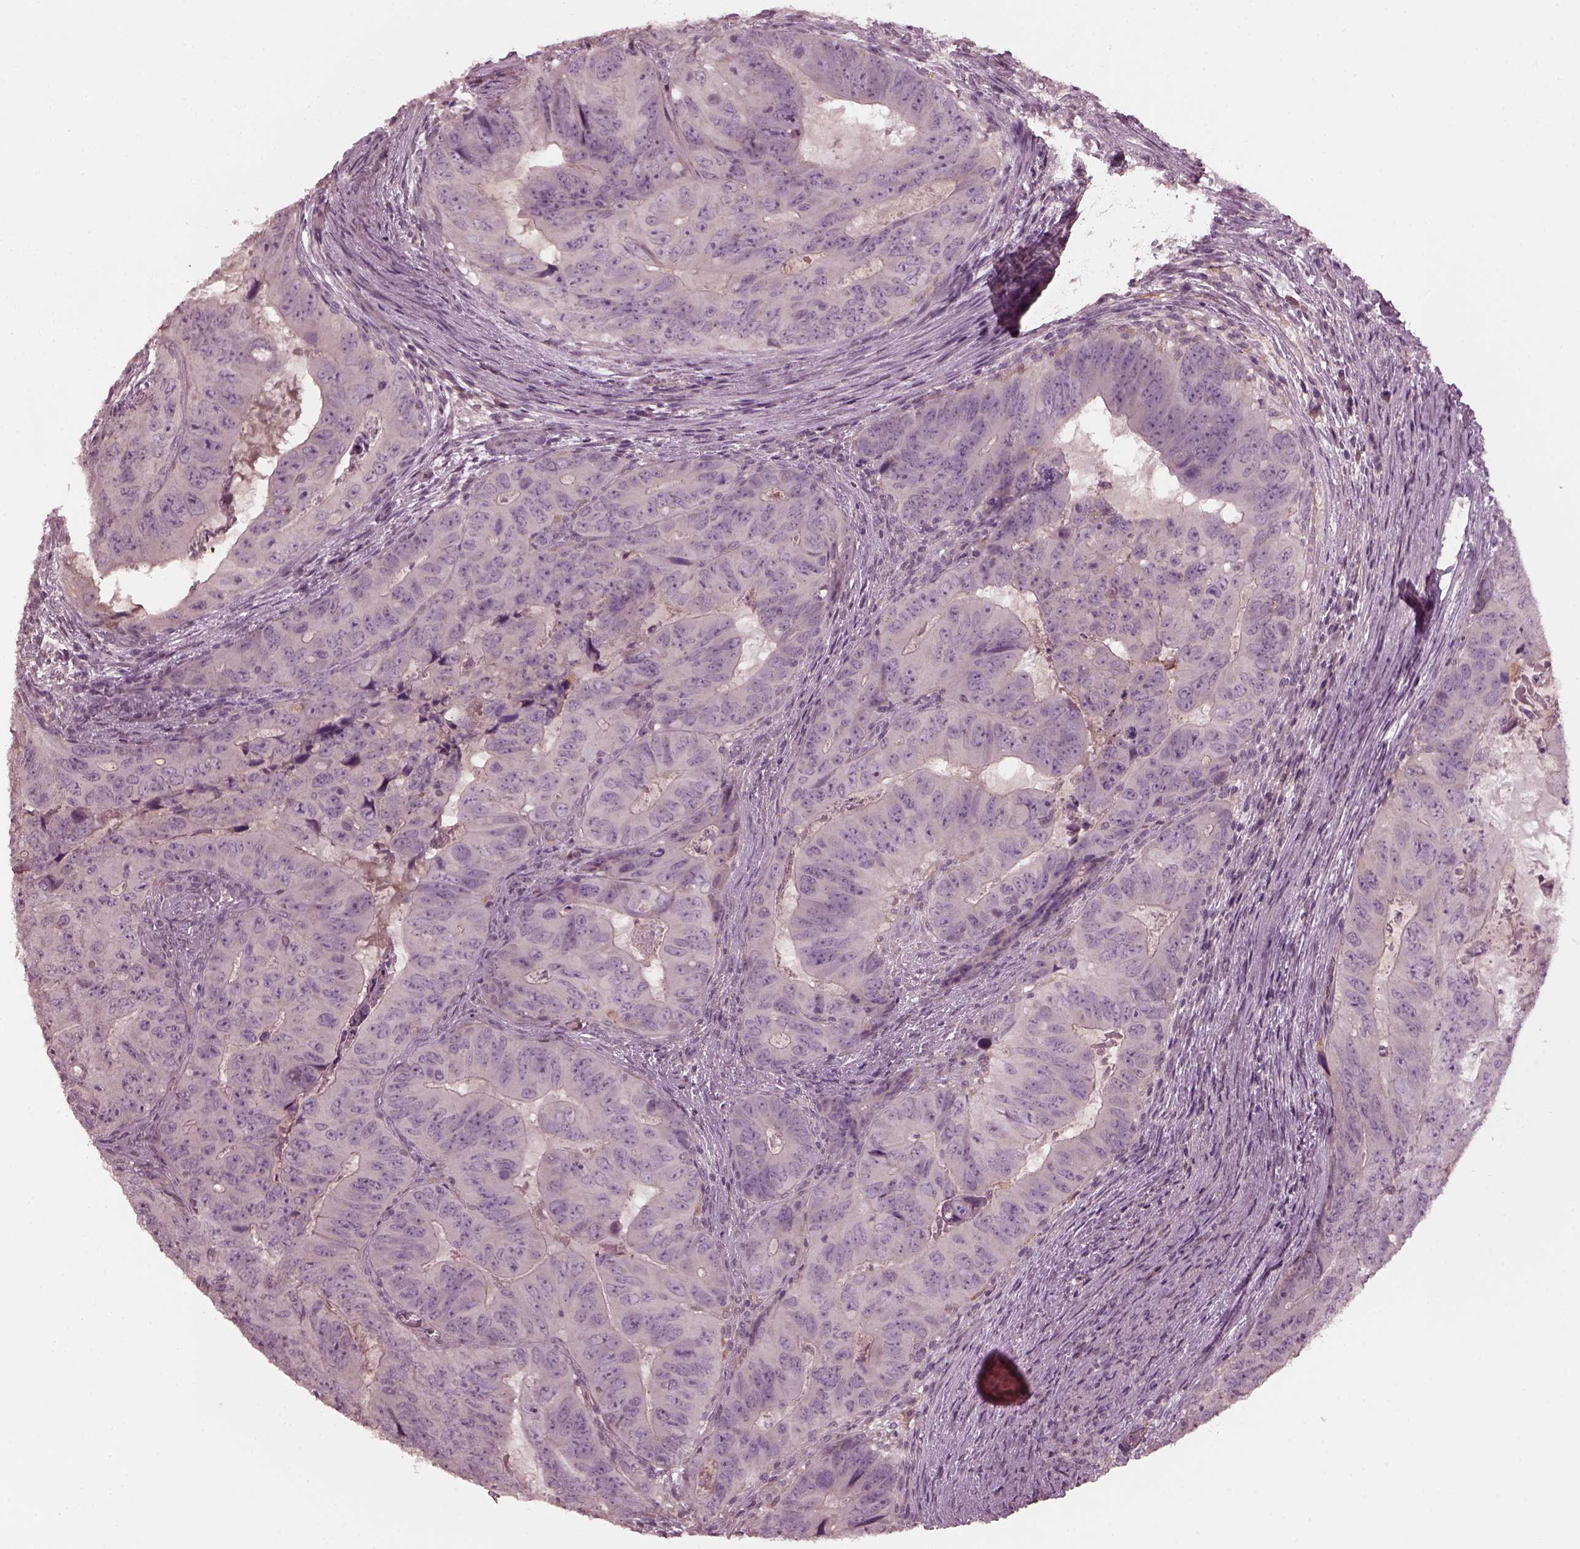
{"staining": {"intensity": "negative", "quantity": "none", "location": "none"}, "tissue": "colorectal cancer", "cell_type": "Tumor cells", "image_type": "cancer", "snomed": [{"axis": "morphology", "description": "Adenocarcinoma, NOS"}, {"axis": "topography", "description": "Colon"}], "caption": "A histopathology image of human adenocarcinoma (colorectal) is negative for staining in tumor cells. (Stains: DAB (3,3'-diaminobenzidine) immunohistochemistry (IHC) with hematoxylin counter stain, Microscopy: brightfield microscopy at high magnification).", "gene": "PORCN", "patient": {"sex": "male", "age": 79}}